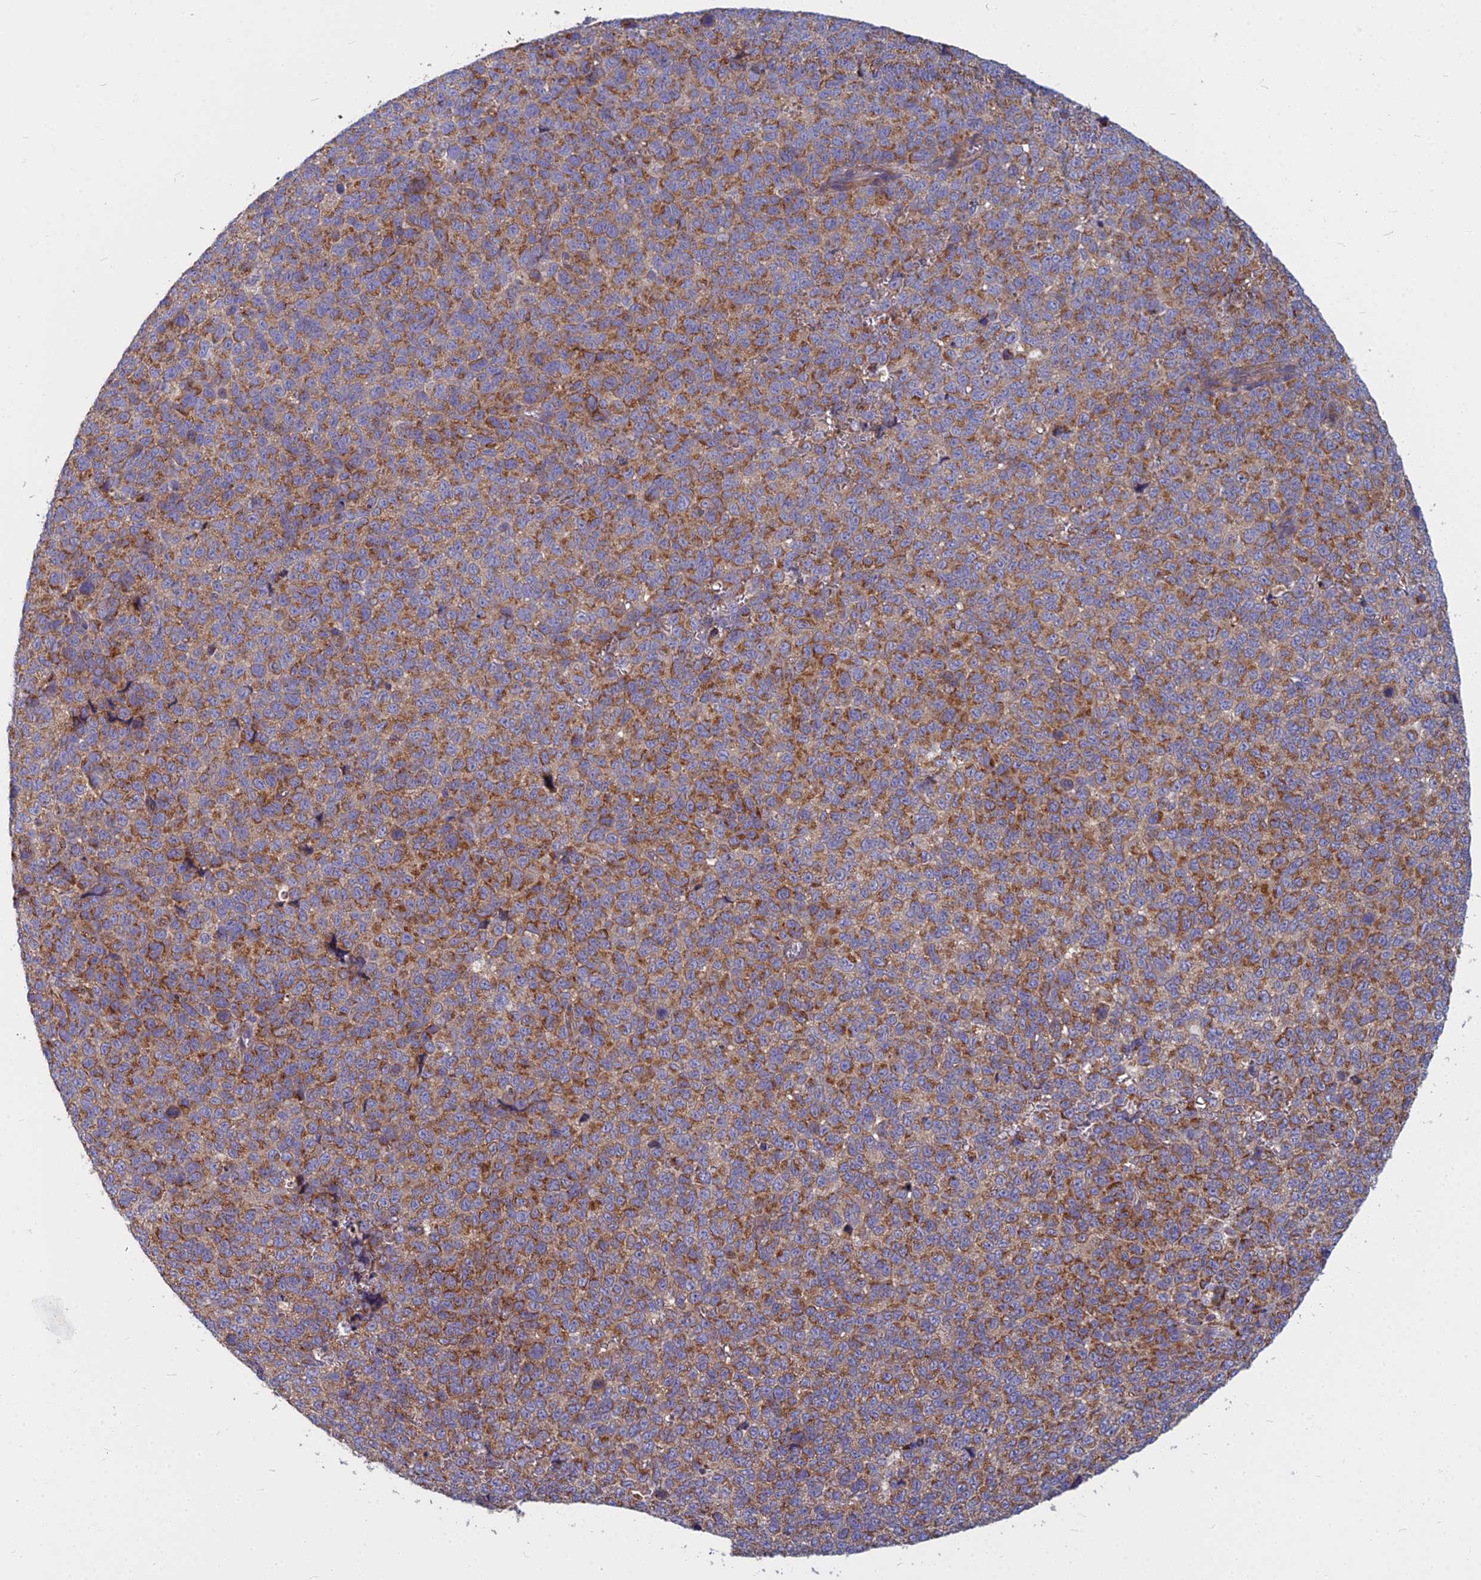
{"staining": {"intensity": "moderate", "quantity": ">75%", "location": "cytoplasmic/membranous"}, "tissue": "melanoma", "cell_type": "Tumor cells", "image_type": "cancer", "snomed": [{"axis": "morphology", "description": "Malignant melanoma, NOS"}, {"axis": "topography", "description": "Nose, NOS"}], "caption": "Moderate cytoplasmic/membranous protein positivity is appreciated in approximately >75% of tumor cells in malignant melanoma.", "gene": "COX20", "patient": {"sex": "female", "age": 48}}